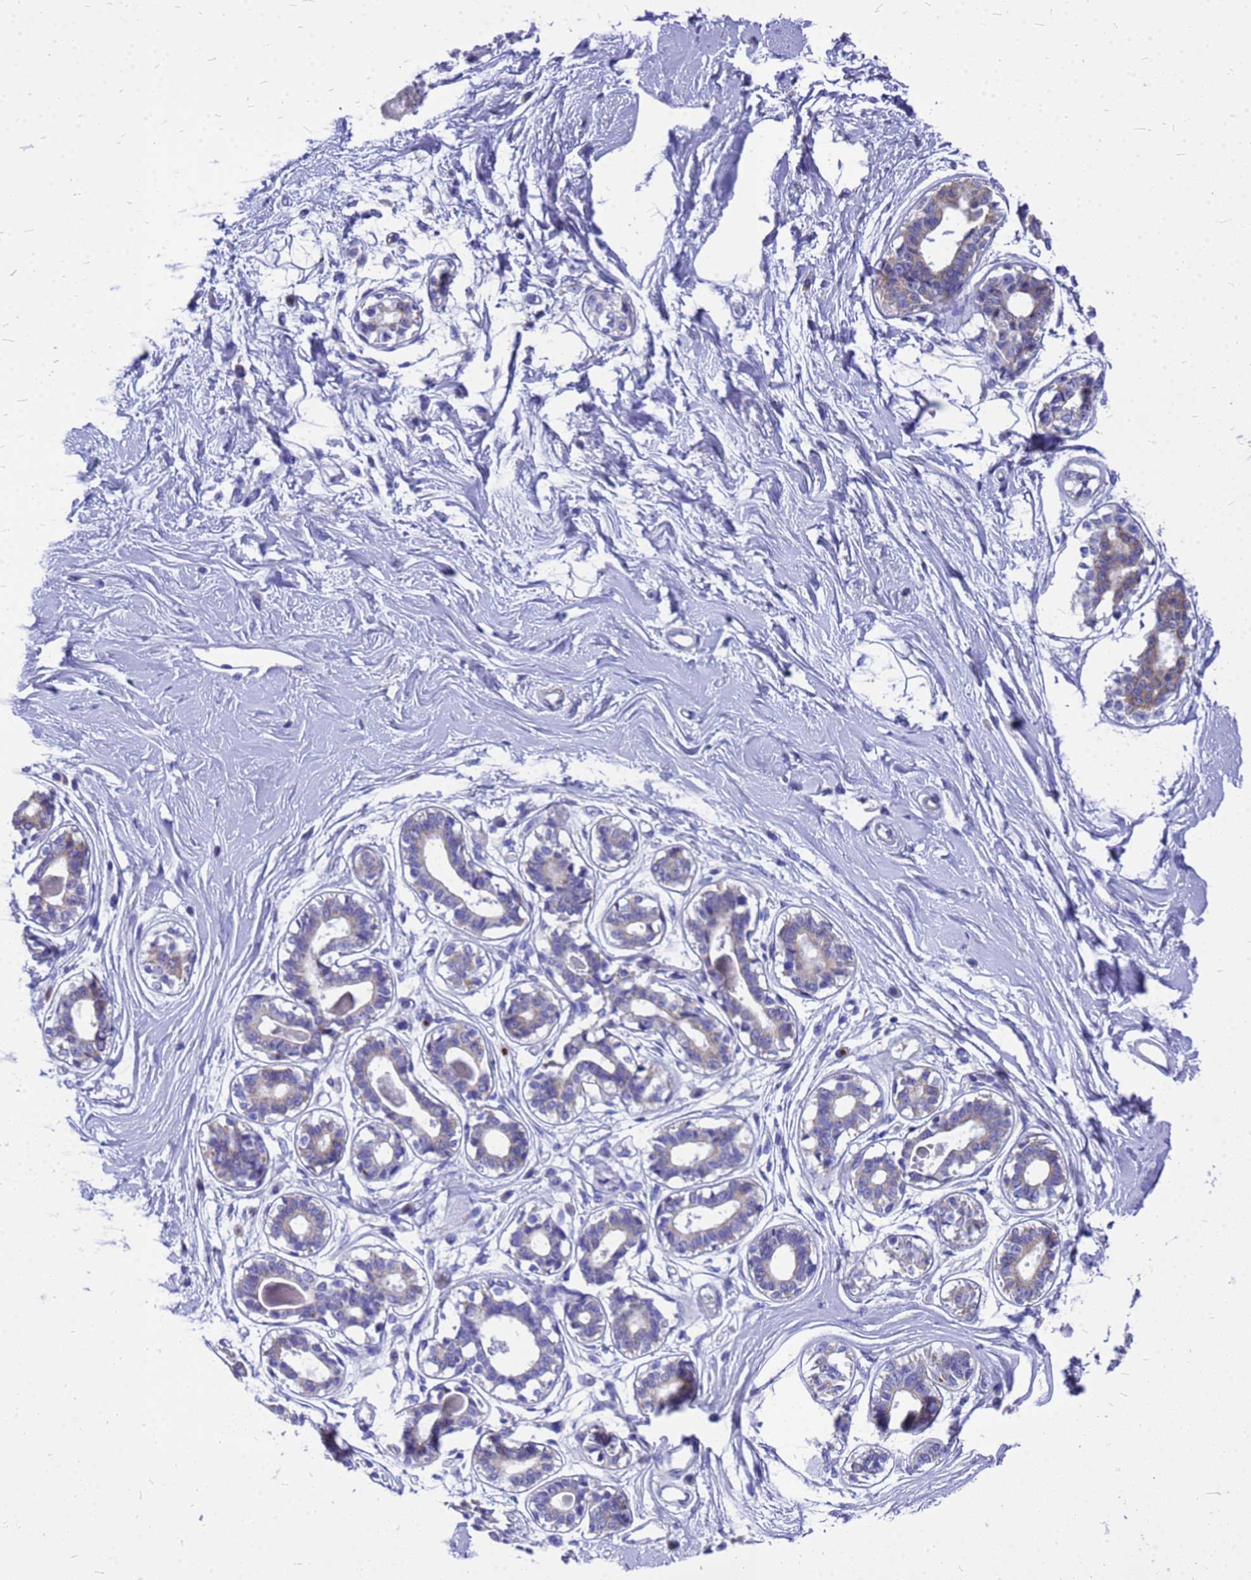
{"staining": {"intensity": "negative", "quantity": "none", "location": "none"}, "tissue": "breast", "cell_type": "Adipocytes", "image_type": "normal", "snomed": [{"axis": "morphology", "description": "Normal tissue, NOS"}, {"axis": "topography", "description": "Breast"}], "caption": "IHC histopathology image of normal breast stained for a protein (brown), which exhibits no expression in adipocytes.", "gene": "OR52E2", "patient": {"sex": "female", "age": 45}}